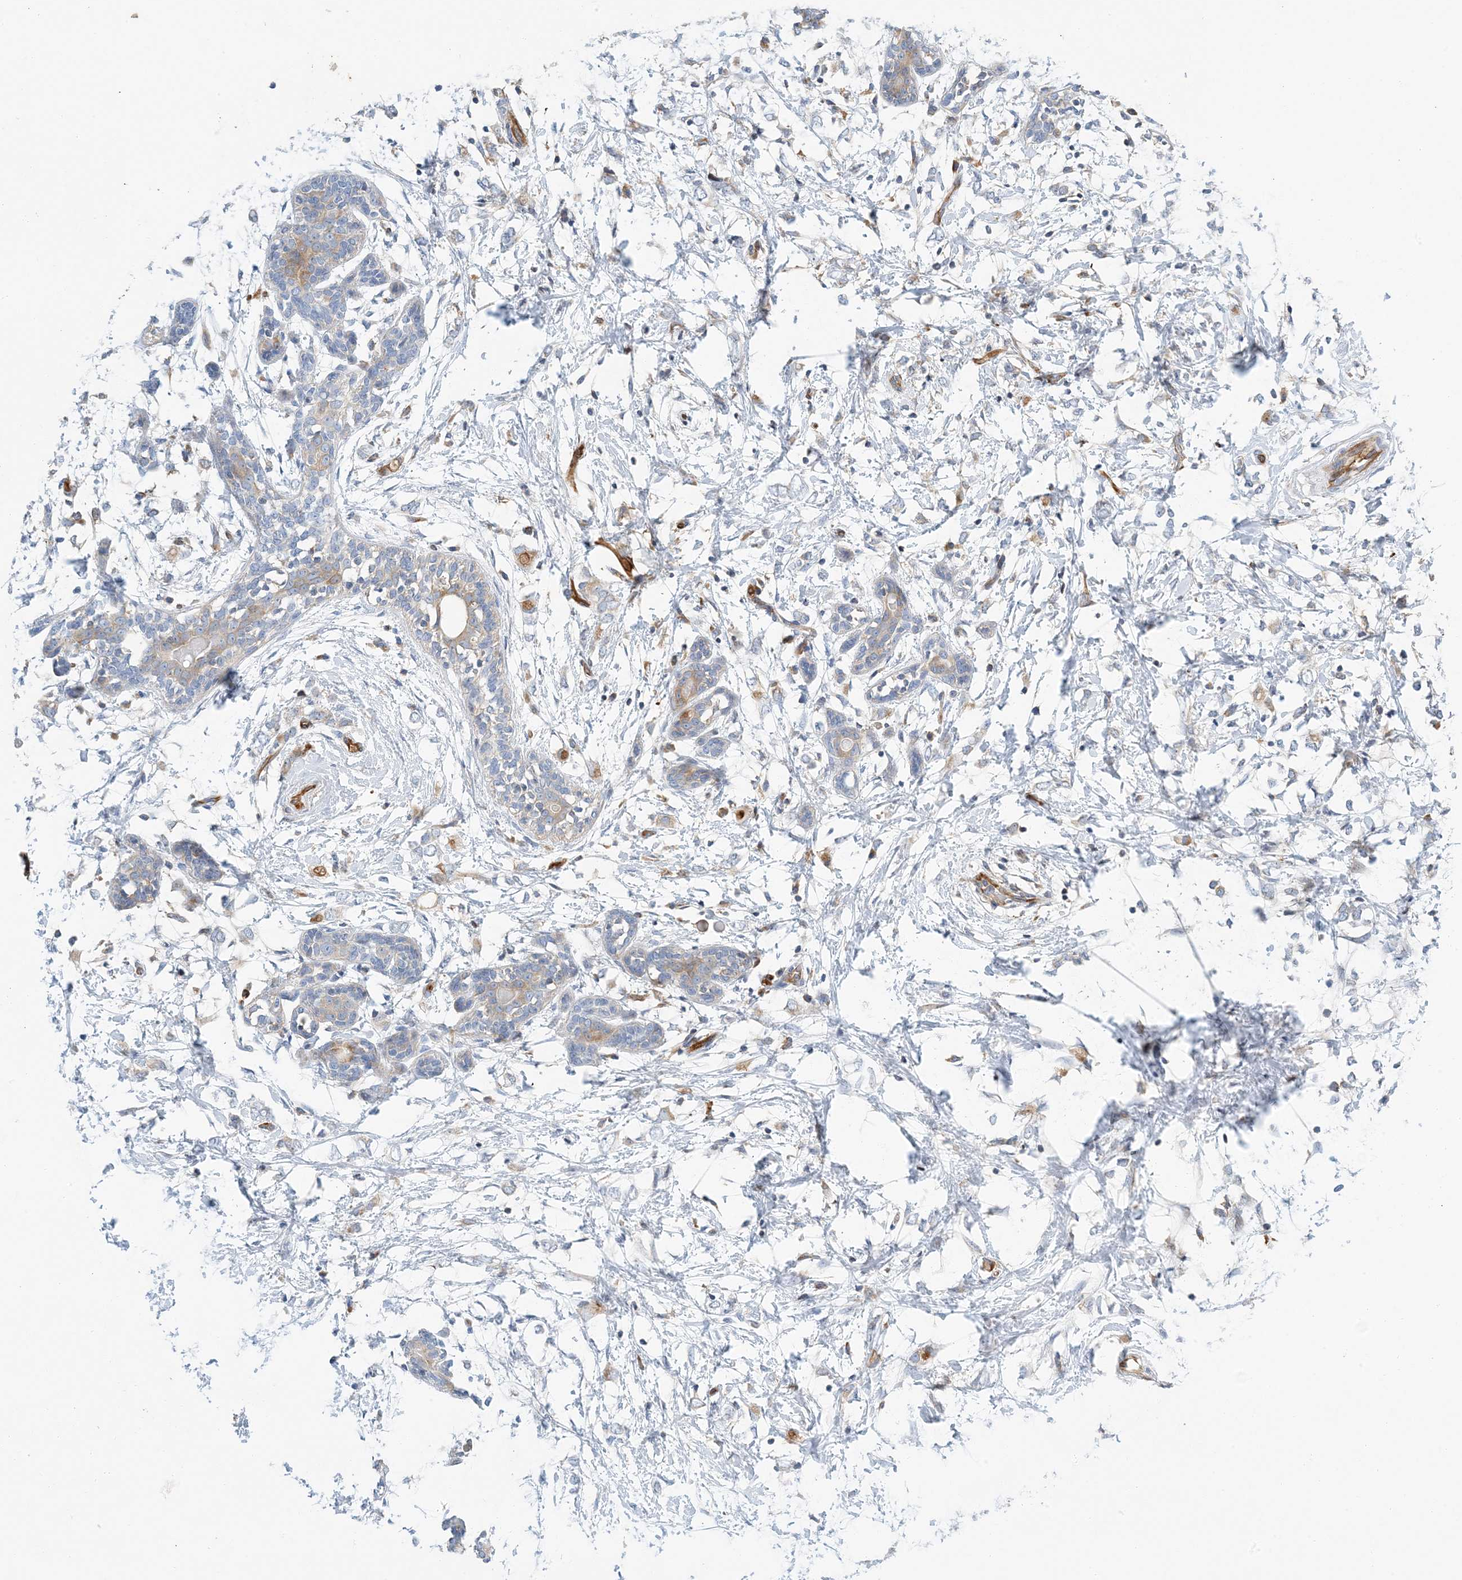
{"staining": {"intensity": "negative", "quantity": "none", "location": "none"}, "tissue": "breast cancer", "cell_type": "Tumor cells", "image_type": "cancer", "snomed": [{"axis": "morphology", "description": "Normal tissue, NOS"}, {"axis": "morphology", "description": "Lobular carcinoma"}, {"axis": "topography", "description": "Breast"}], "caption": "IHC of breast lobular carcinoma reveals no positivity in tumor cells.", "gene": "PCDHA2", "patient": {"sex": "female", "age": 47}}